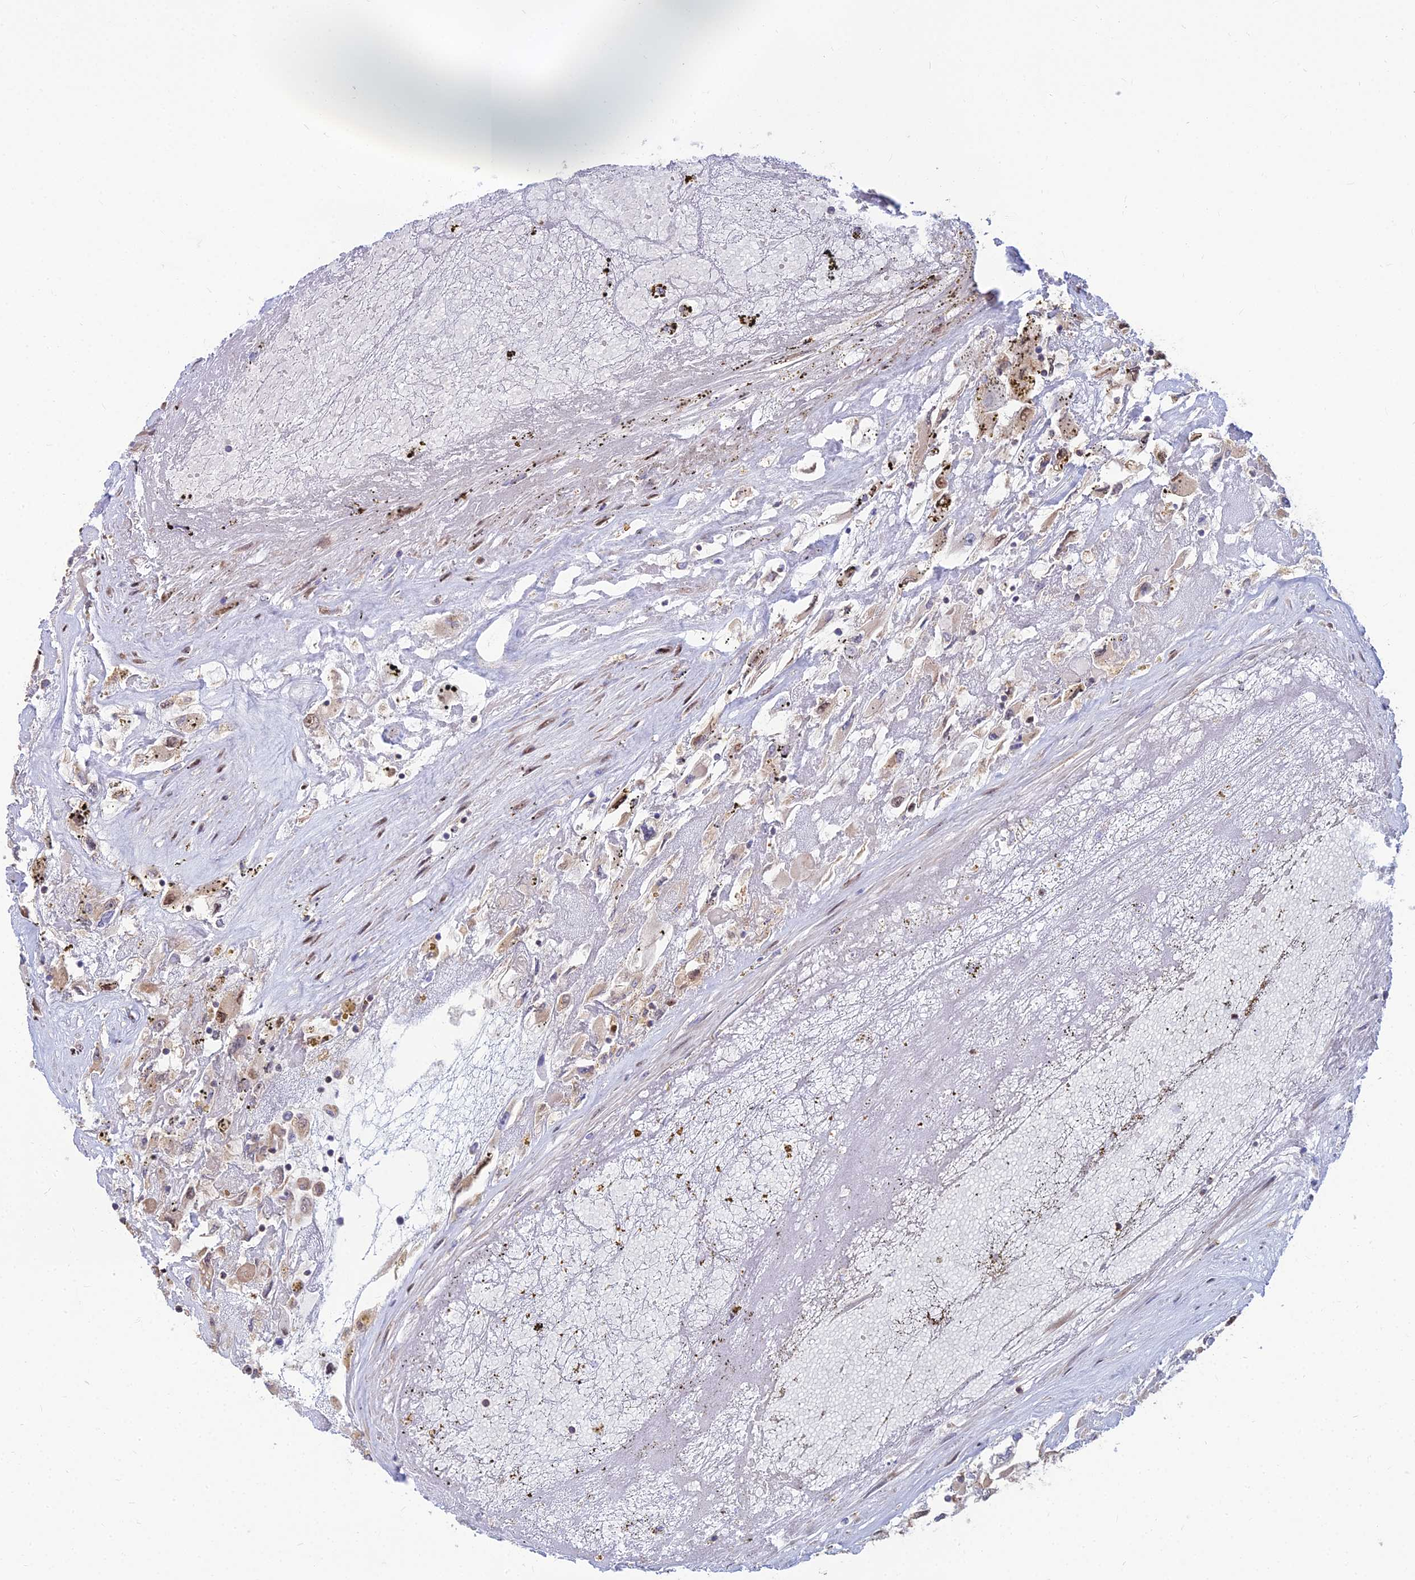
{"staining": {"intensity": "weak", "quantity": "25%-75%", "location": "cytoplasmic/membranous,nuclear"}, "tissue": "renal cancer", "cell_type": "Tumor cells", "image_type": "cancer", "snomed": [{"axis": "morphology", "description": "Adenocarcinoma, NOS"}, {"axis": "topography", "description": "Kidney"}], "caption": "Brown immunohistochemical staining in renal cancer displays weak cytoplasmic/membranous and nuclear positivity in approximately 25%-75% of tumor cells.", "gene": "DNPEP", "patient": {"sex": "female", "age": 52}}